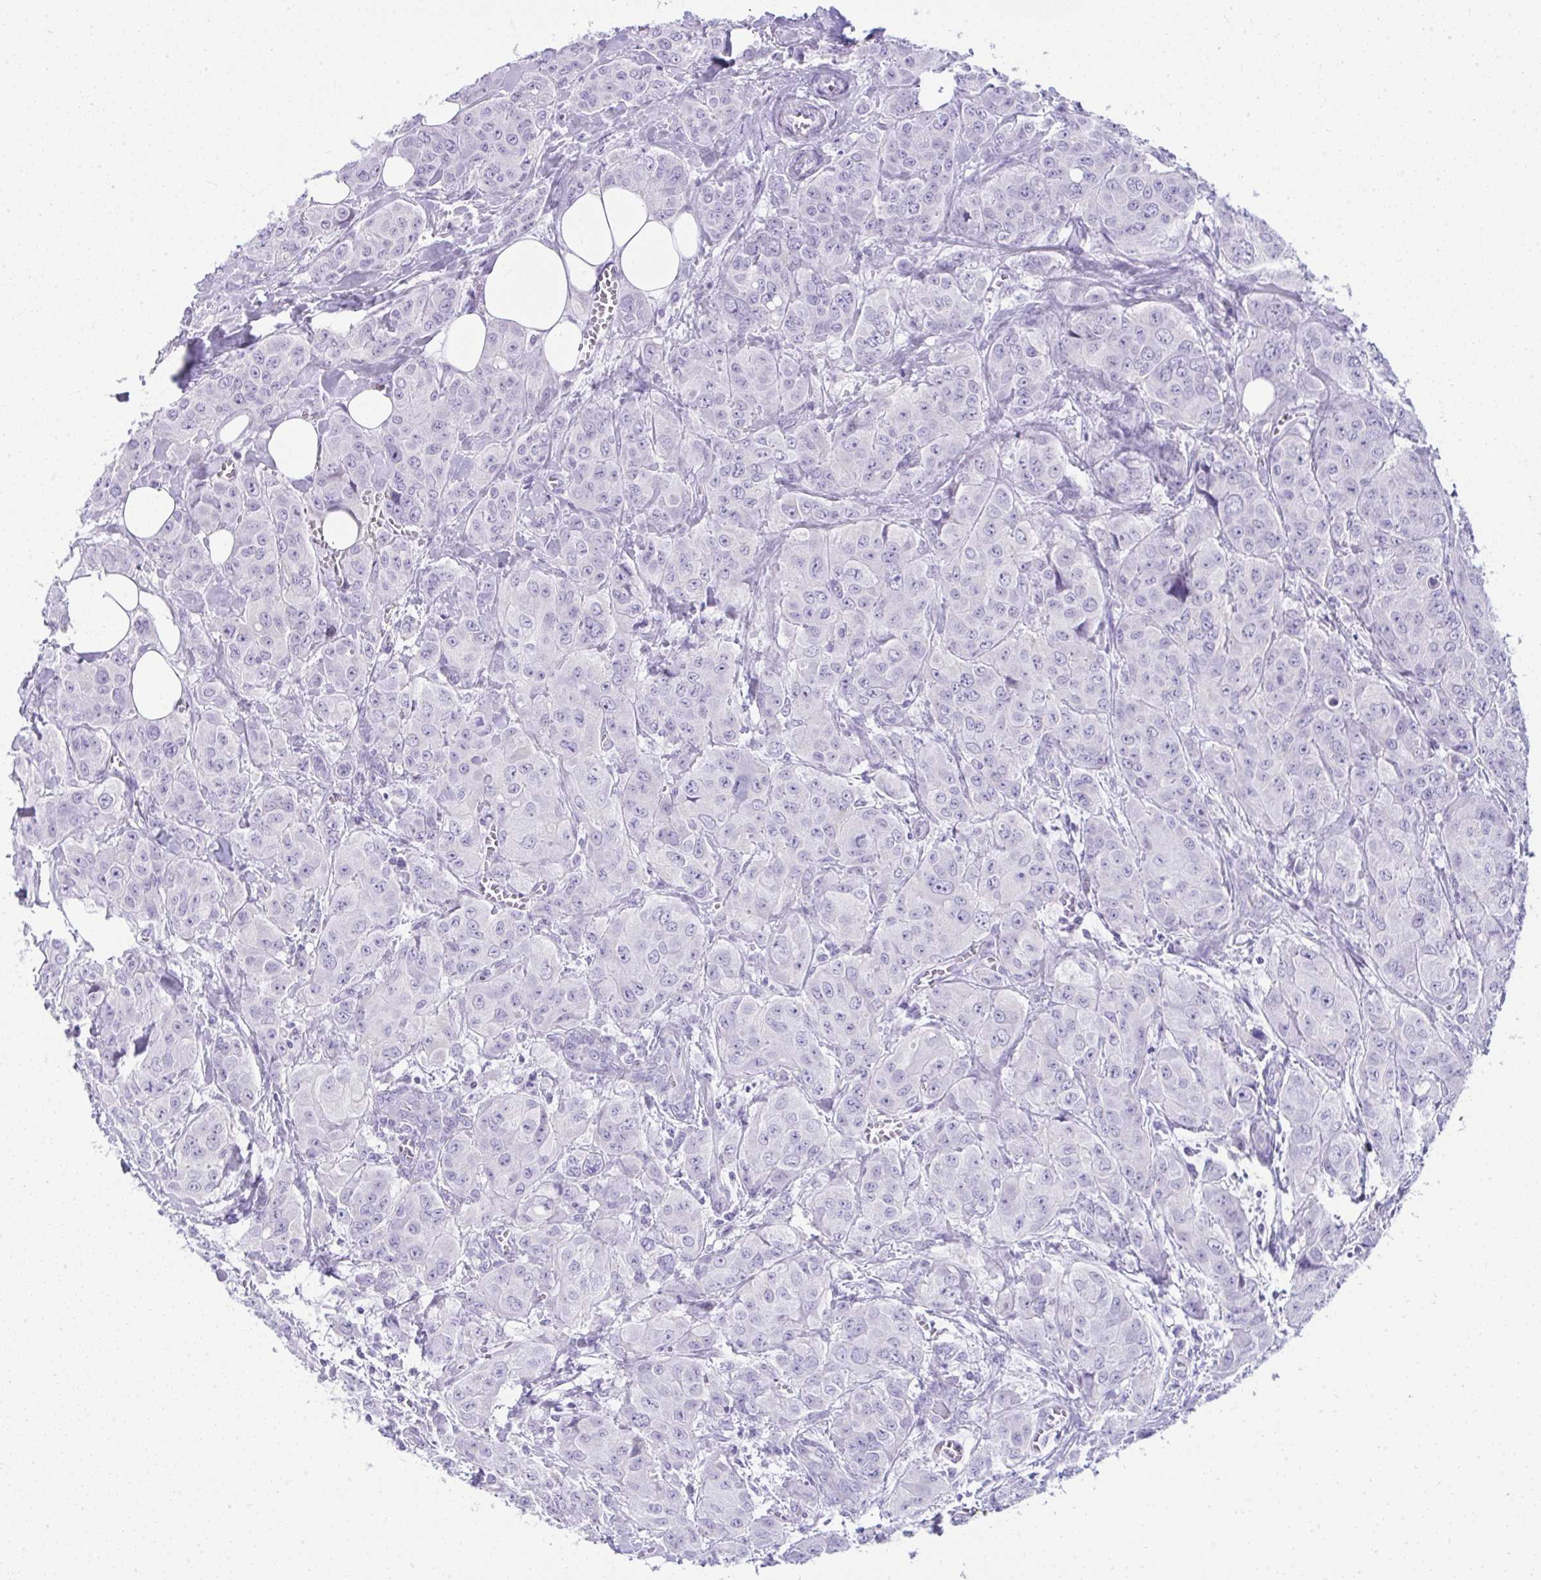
{"staining": {"intensity": "negative", "quantity": "none", "location": "none"}, "tissue": "breast cancer", "cell_type": "Tumor cells", "image_type": "cancer", "snomed": [{"axis": "morphology", "description": "Duct carcinoma"}, {"axis": "topography", "description": "Breast"}], "caption": "An image of human intraductal carcinoma (breast) is negative for staining in tumor cells. (IHC, brightfield microscopy, high magnification).", "gene": "RNF183", "patient": {"sex": "female", "age": 43}}